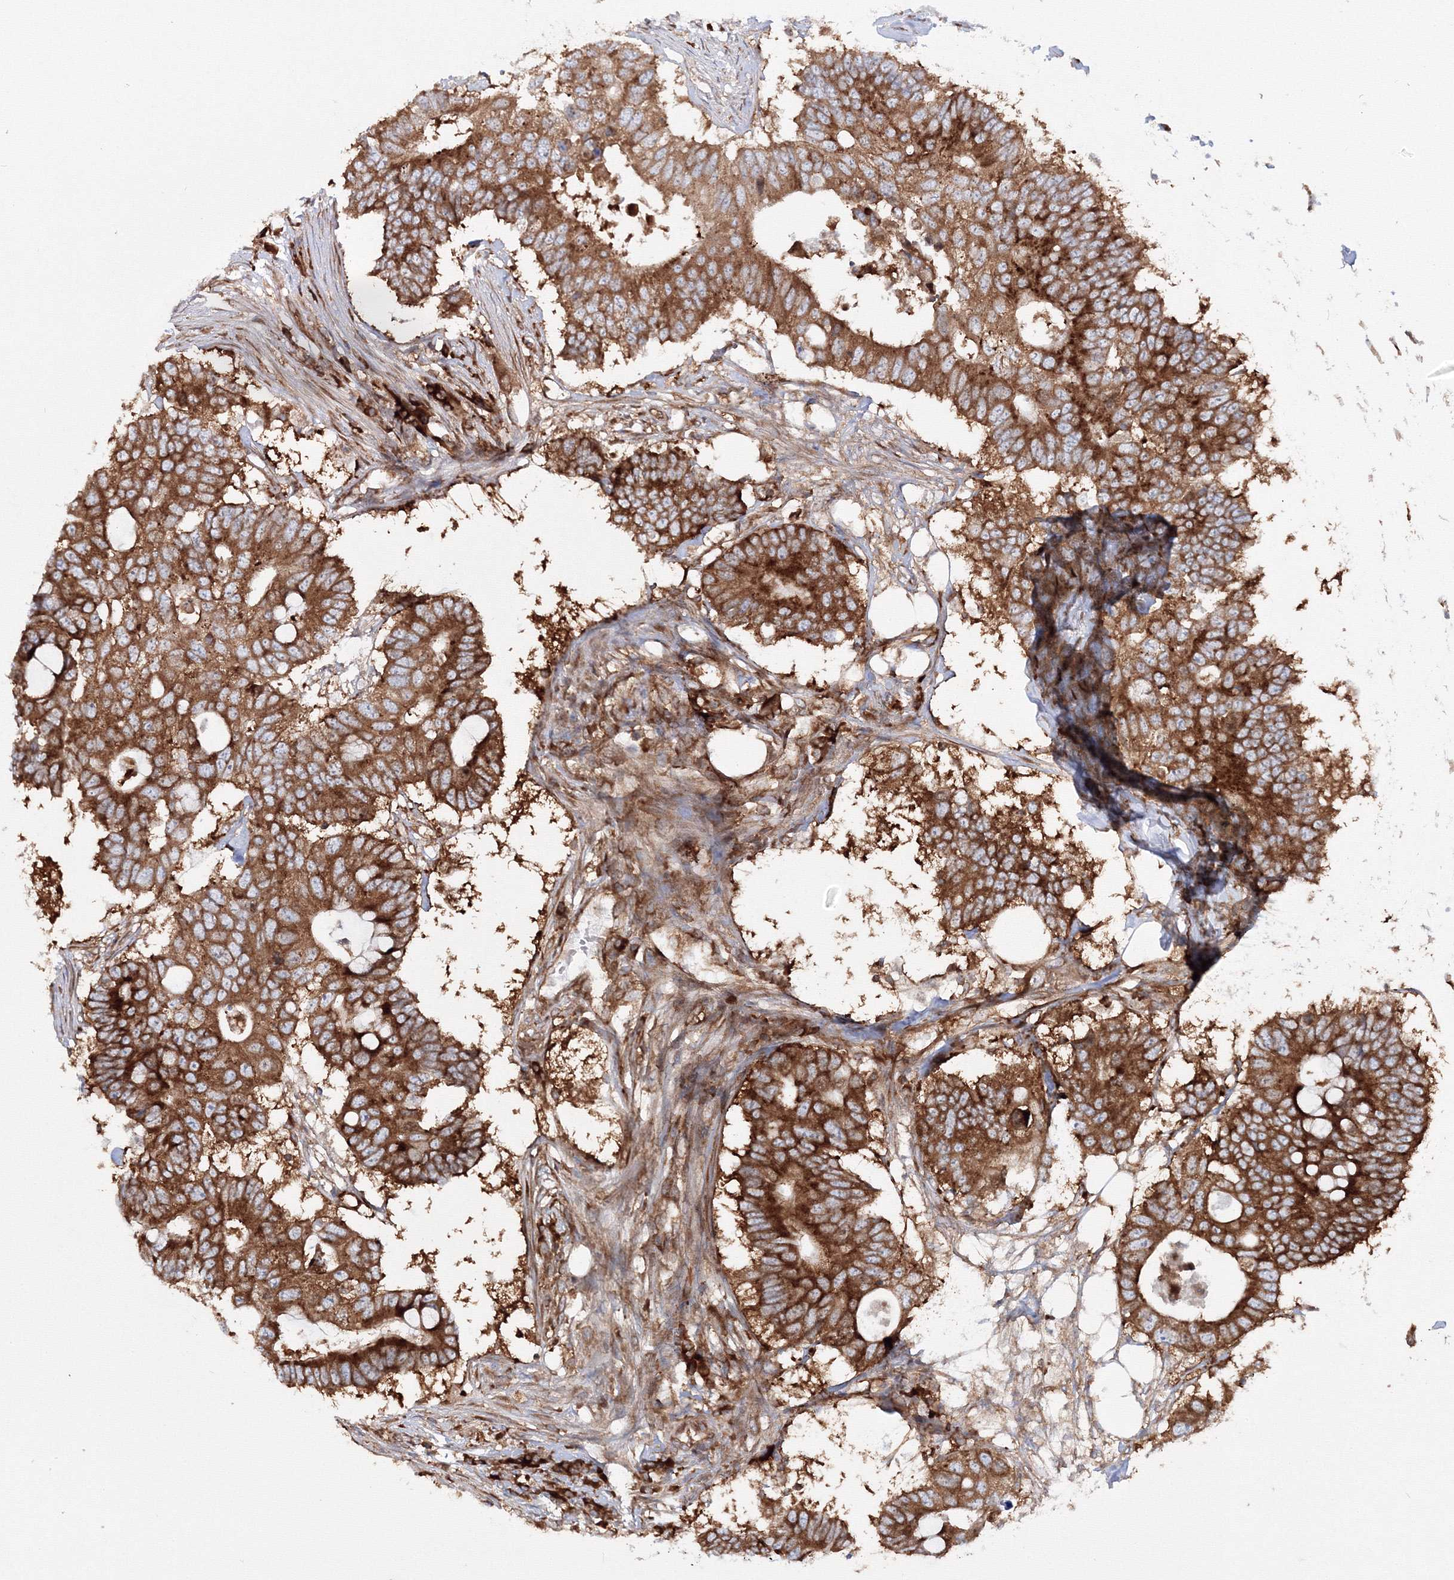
{"staining": {"intensity": "strong", "quantity": ">75%", "location": "cytoplasmic/membranous"}, "tissue": "colorectal cancer", "cell_type": "Tumor cells", "image_type": "cancer", "snomed": [{"axis": "morphology", "description": "Adenocarcinoma, NOS"}, {"axis": "topography", "description": "Colon"}], "caption": "Immunohistochemical staining of human colorectal cancer (adenocarcinoma) demonstrates high levels of strong cytoplasmic/membranous protein expression in approximately >75% of tumor cells.", "gene": "HARS1", "patient": {"sex": "male", "age": 71}}